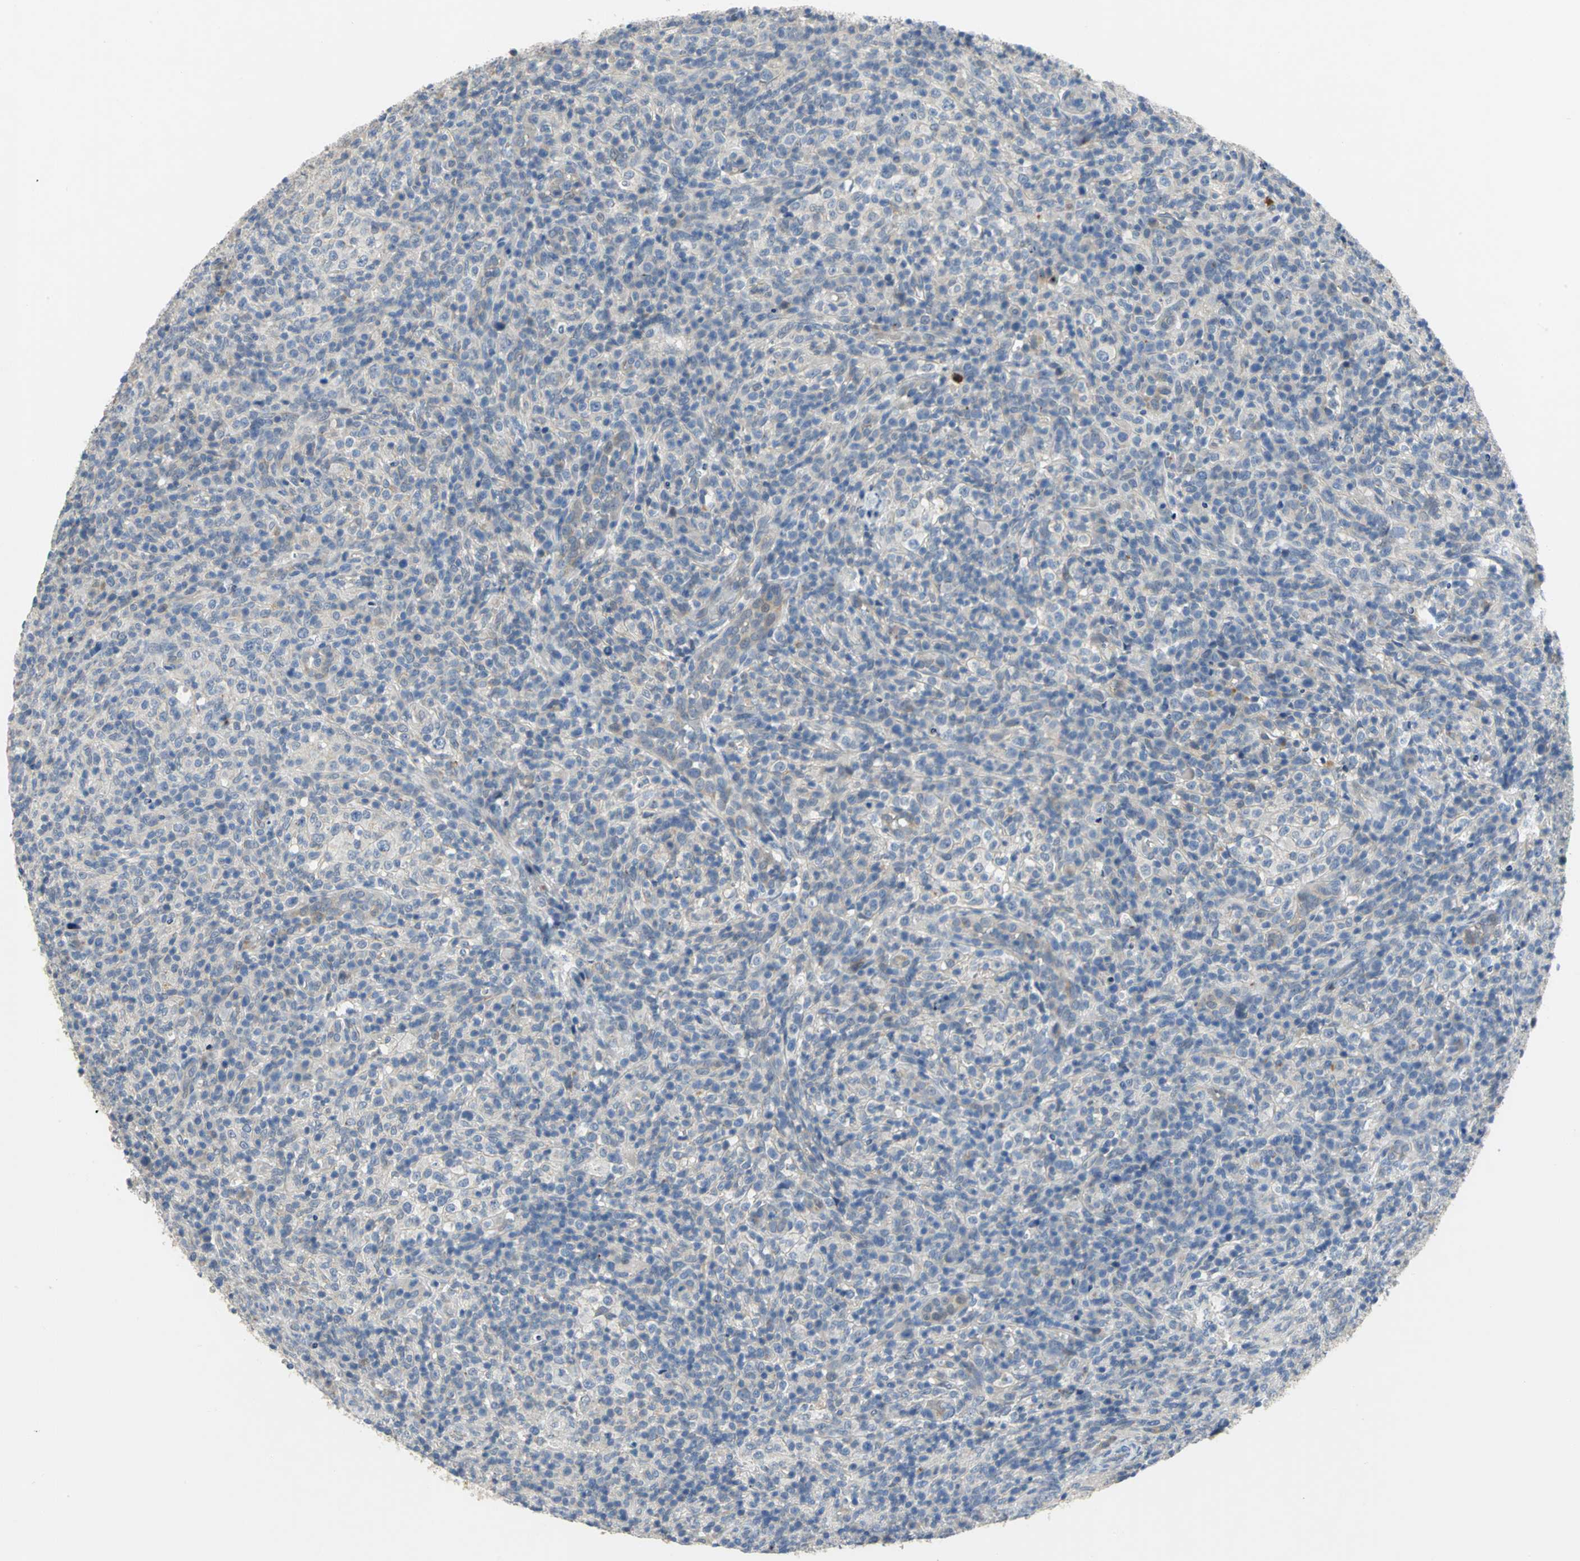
{"staining": {"intensity": "negative", "quantity": "none", "location": "none"}, "tissue": "lymphoma", "cell_type": "Tumor cells", "image_type": "cancer", "snomed": [{"axis": "morphology", "description": "Malignant lymphoma, non-Hodgkin's type, High grade"}, {"axis": "topography", "description": "Lymph node"}], "caption": "Image shows no protein expression in tumor cells of lymphoma tissue.", "gene": "IL17RB", "patient": {"sex": "female", "age": 76}}